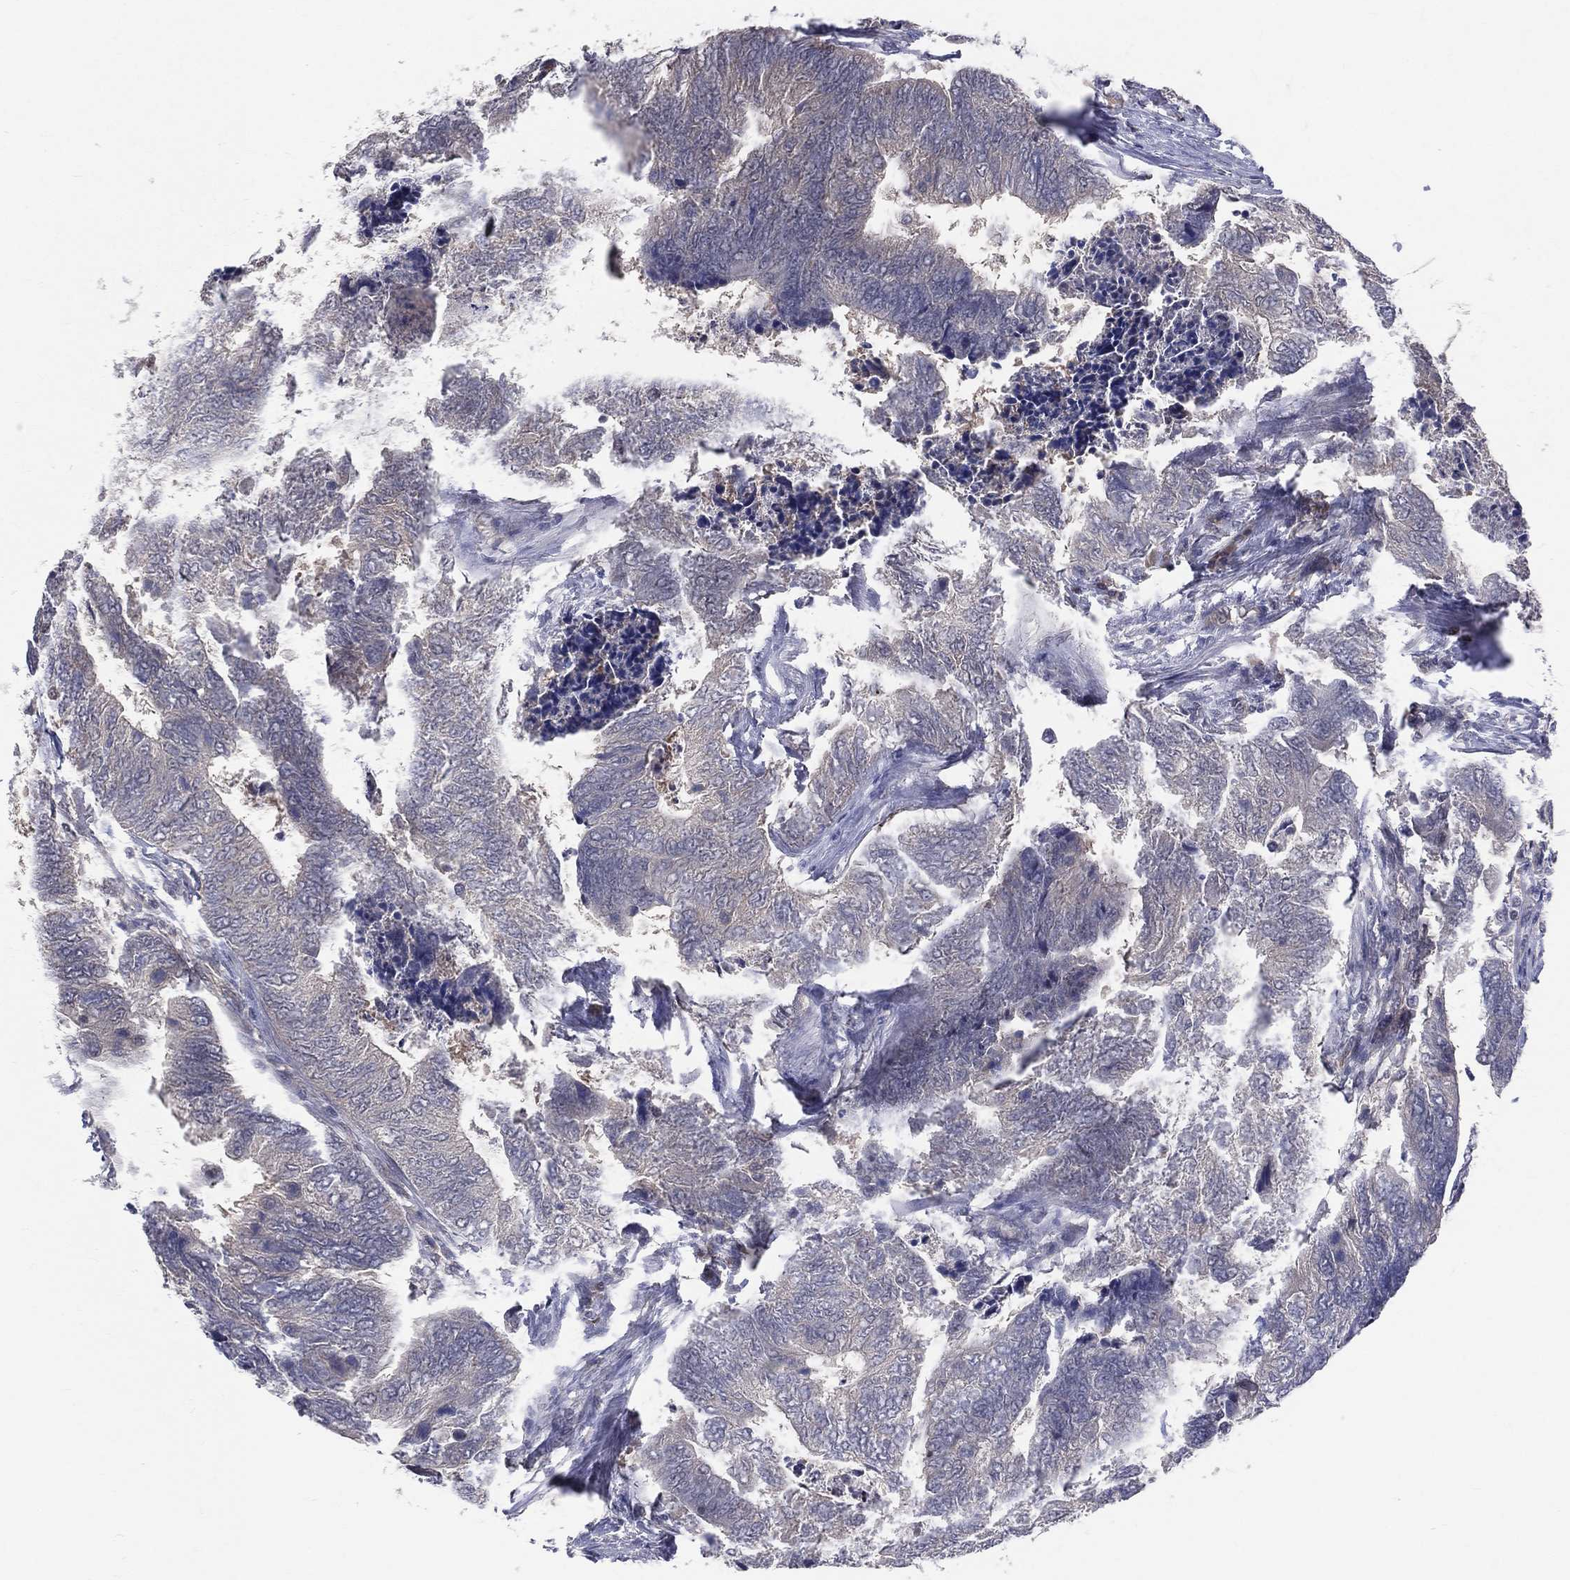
{"staining": {"intensity": "negative", "quantity": "none", "location": "none"}, "tissue": "colorectal cancer", "cell_type": "Tumor cells", "image_type": "cancer", "snomed": [{"axis": "morphology", "description": "Adenocarcinoma, NOS"}, {"axis": "topography", "description": "Colon"}], "caption": "This is a photomicrograph of IHC staining of colorectal cancer, which shows no expression in tumor cells. The staining is performed using DAB (3,3'-diaminobenzidine) brown chromogen with nuclei counter-stained in using hematoxylin.", "gene": "DLG4", "patient": {"sex": "female", "age": 67}}